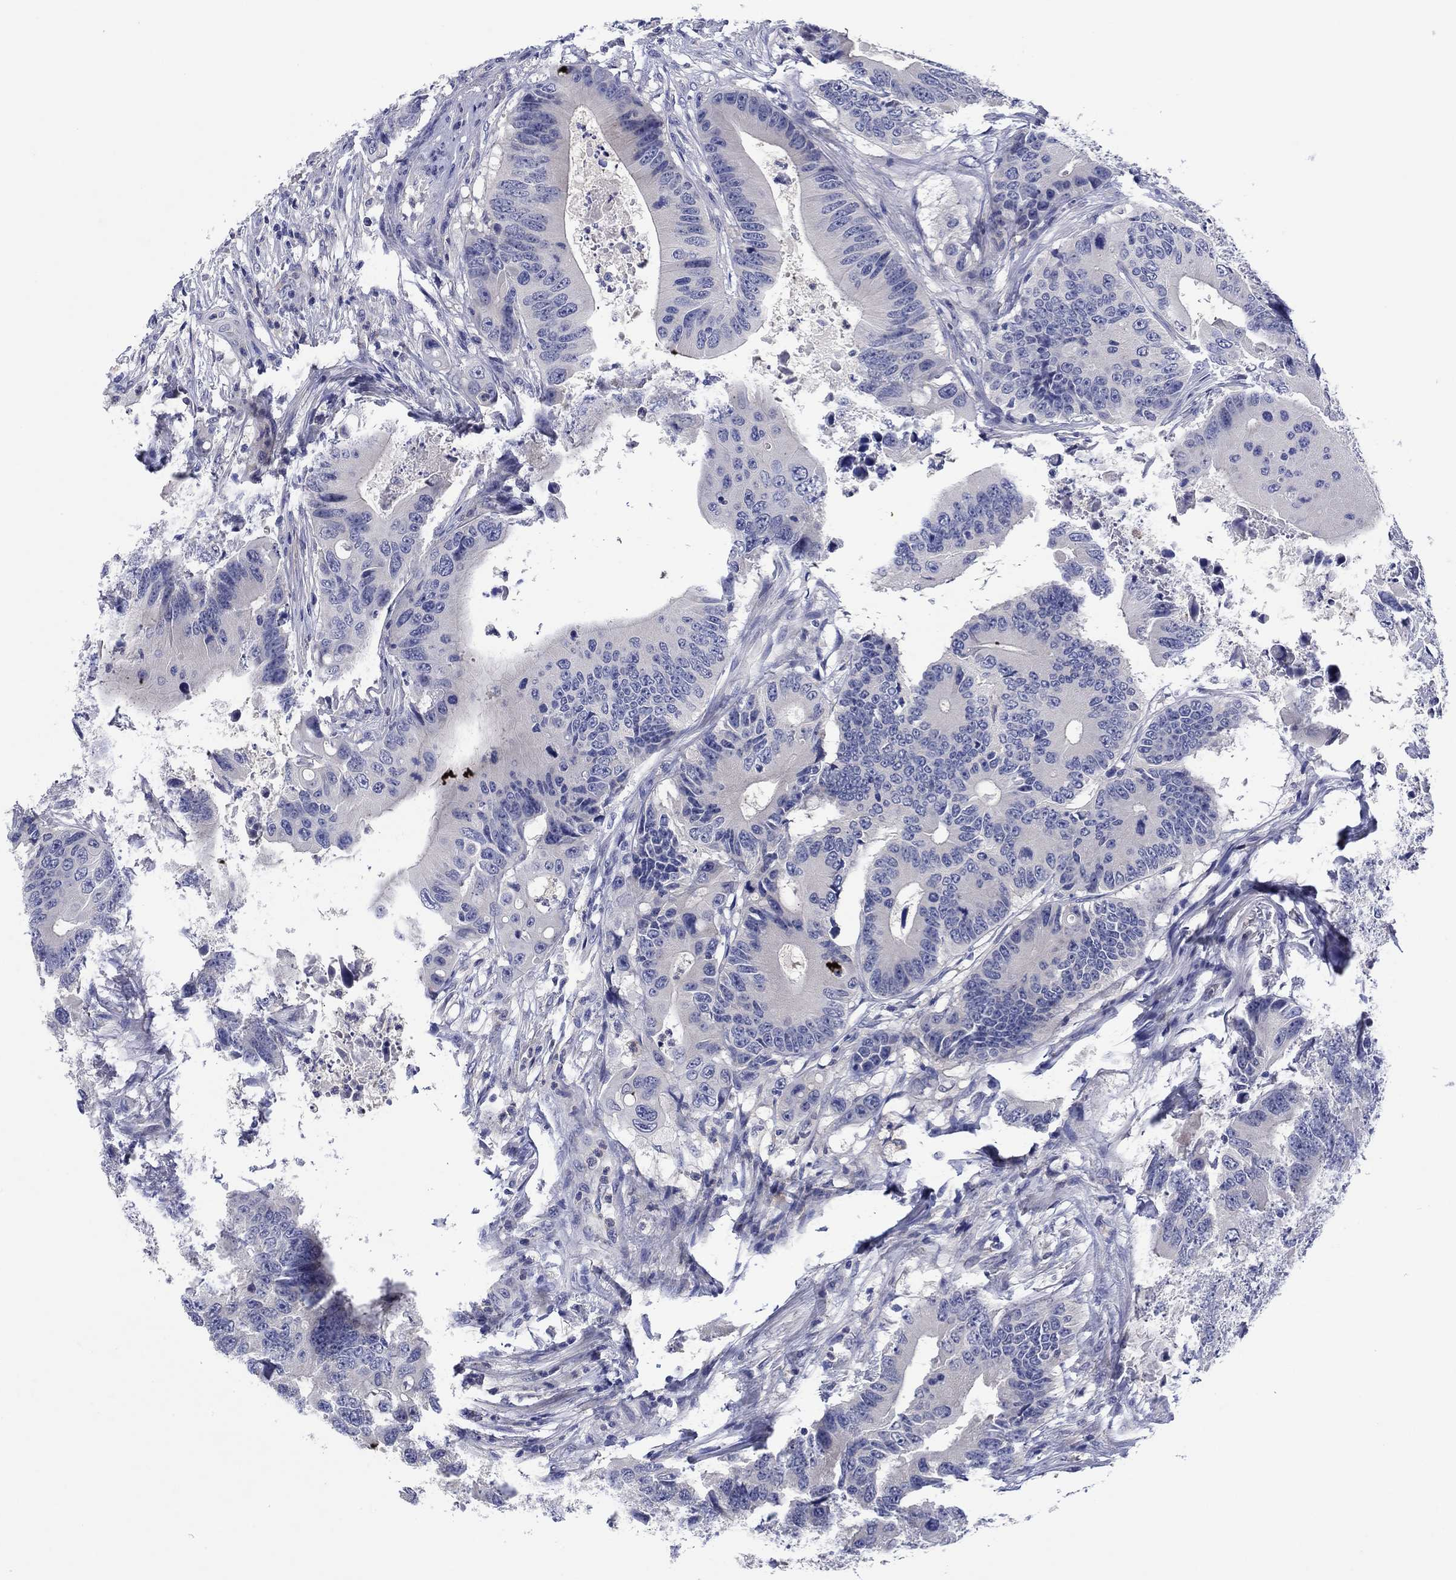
{"staining": {"intensity": "negative", "quantity": "none", "location": "none"}, "tissue": "colorectal cancer", "cell_type": "Tumor cells", "image_type": "cancer", "snomed": [{"axis": "morphology", "description": "Adenocarcinoma, NOS"}, {"axis": "topography", "description": "Colon"}], "caption": "Human colorectal cancer stained for a protein using IHC shows no positivity in tumor cells.", "gene": "HDC", "patient": {"sex": "female", "age": 90}}